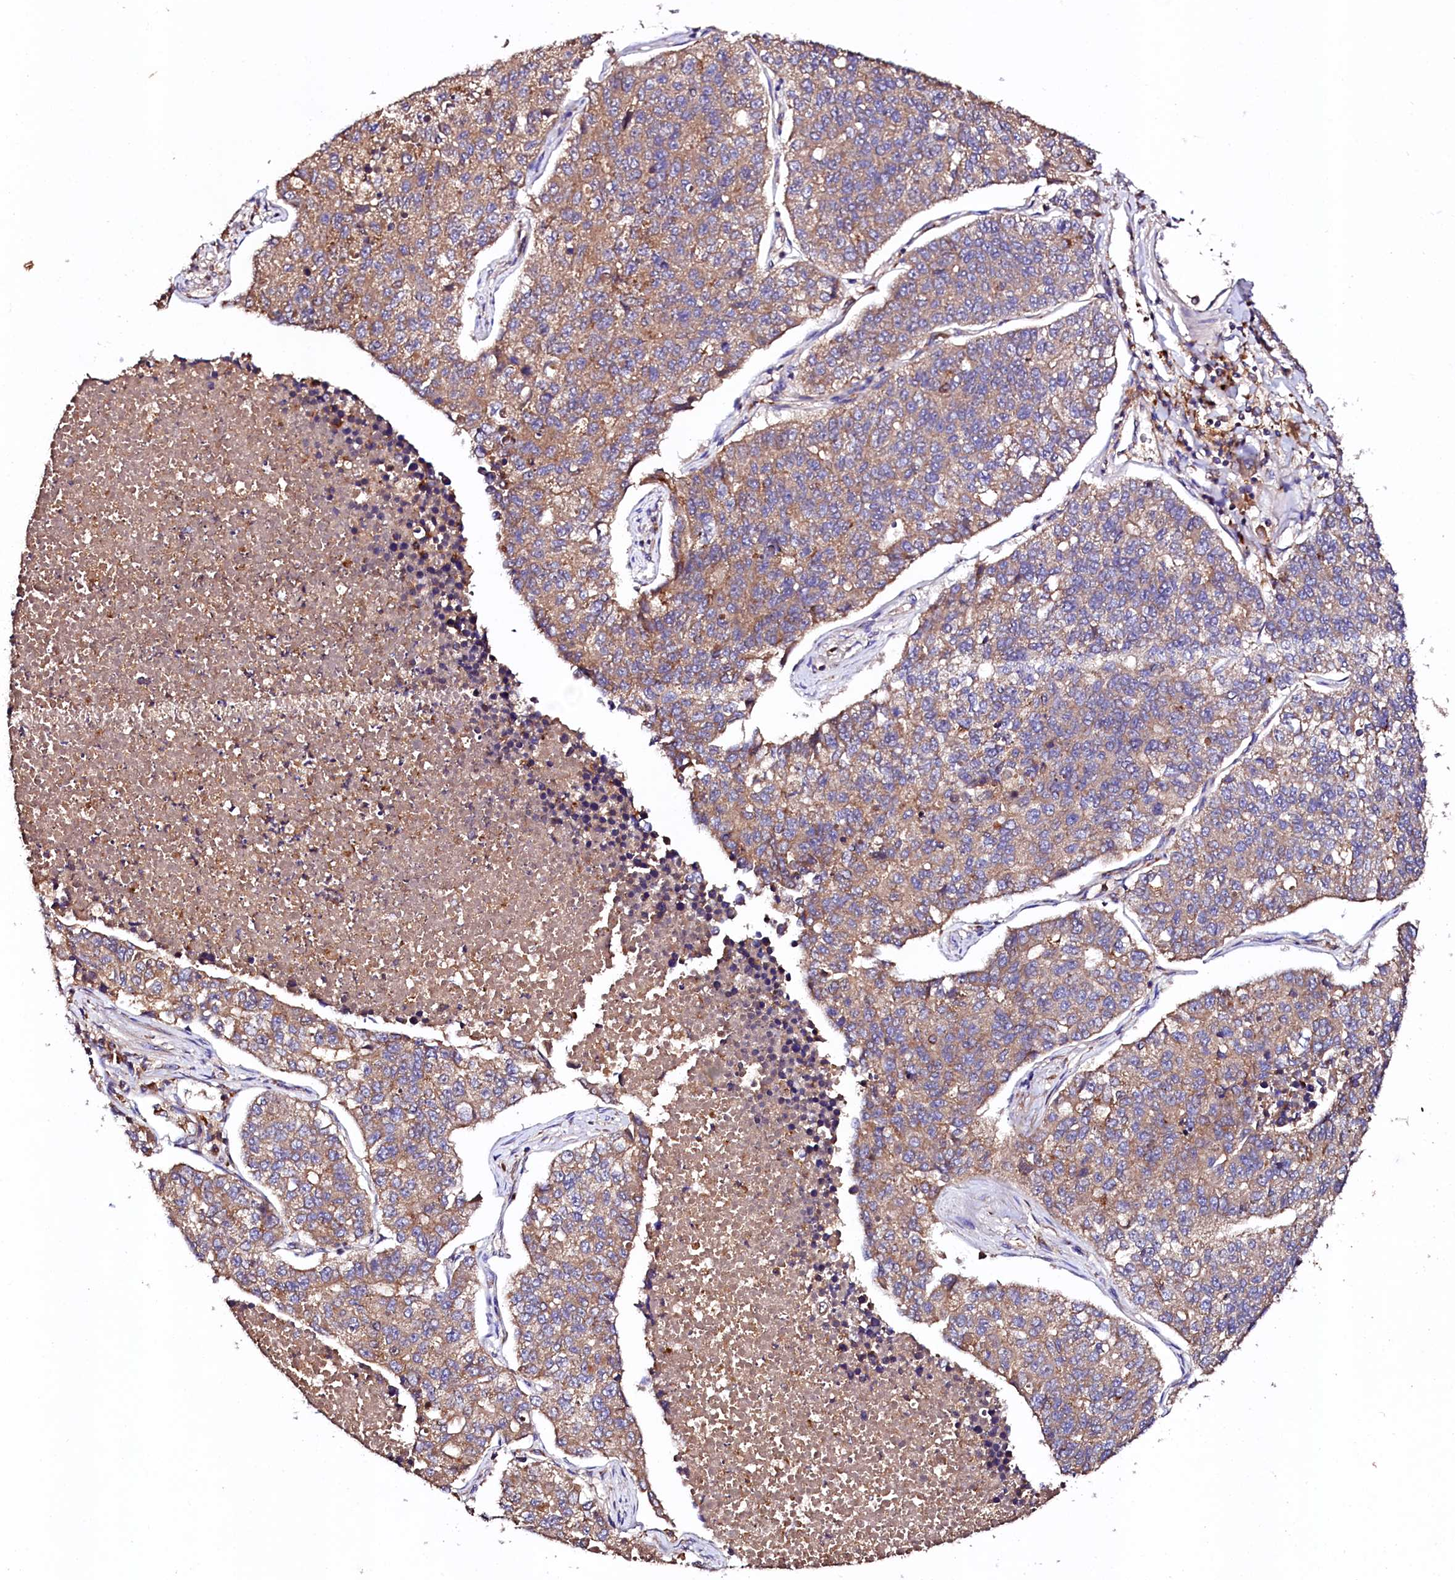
{"staining": {"intensity": "moderate", "quantity": ">75%", "location": "cytoplasmic/membranous"}, "tissue": "lung cancer", "cell_type": "Tumor cells", "image_type": "cancer", "snomed": [{"axis": "morphology", "description": "Adenocarcinoma, NOS"}, {"axis": "topography", "description": "Lung"}], "caption": "IHC (DAB (3,3'-diaminobenzidine)) staining of human lung adenocarcinoma demonstrates moderate cytoplasmic/membranous protein staining in about >75% of tumor cells. (Brightfield microscopy of DAB IHC at high magnification).", "gene": "ST3GAL1", "patient": {"sex": "male", "age": 49}}